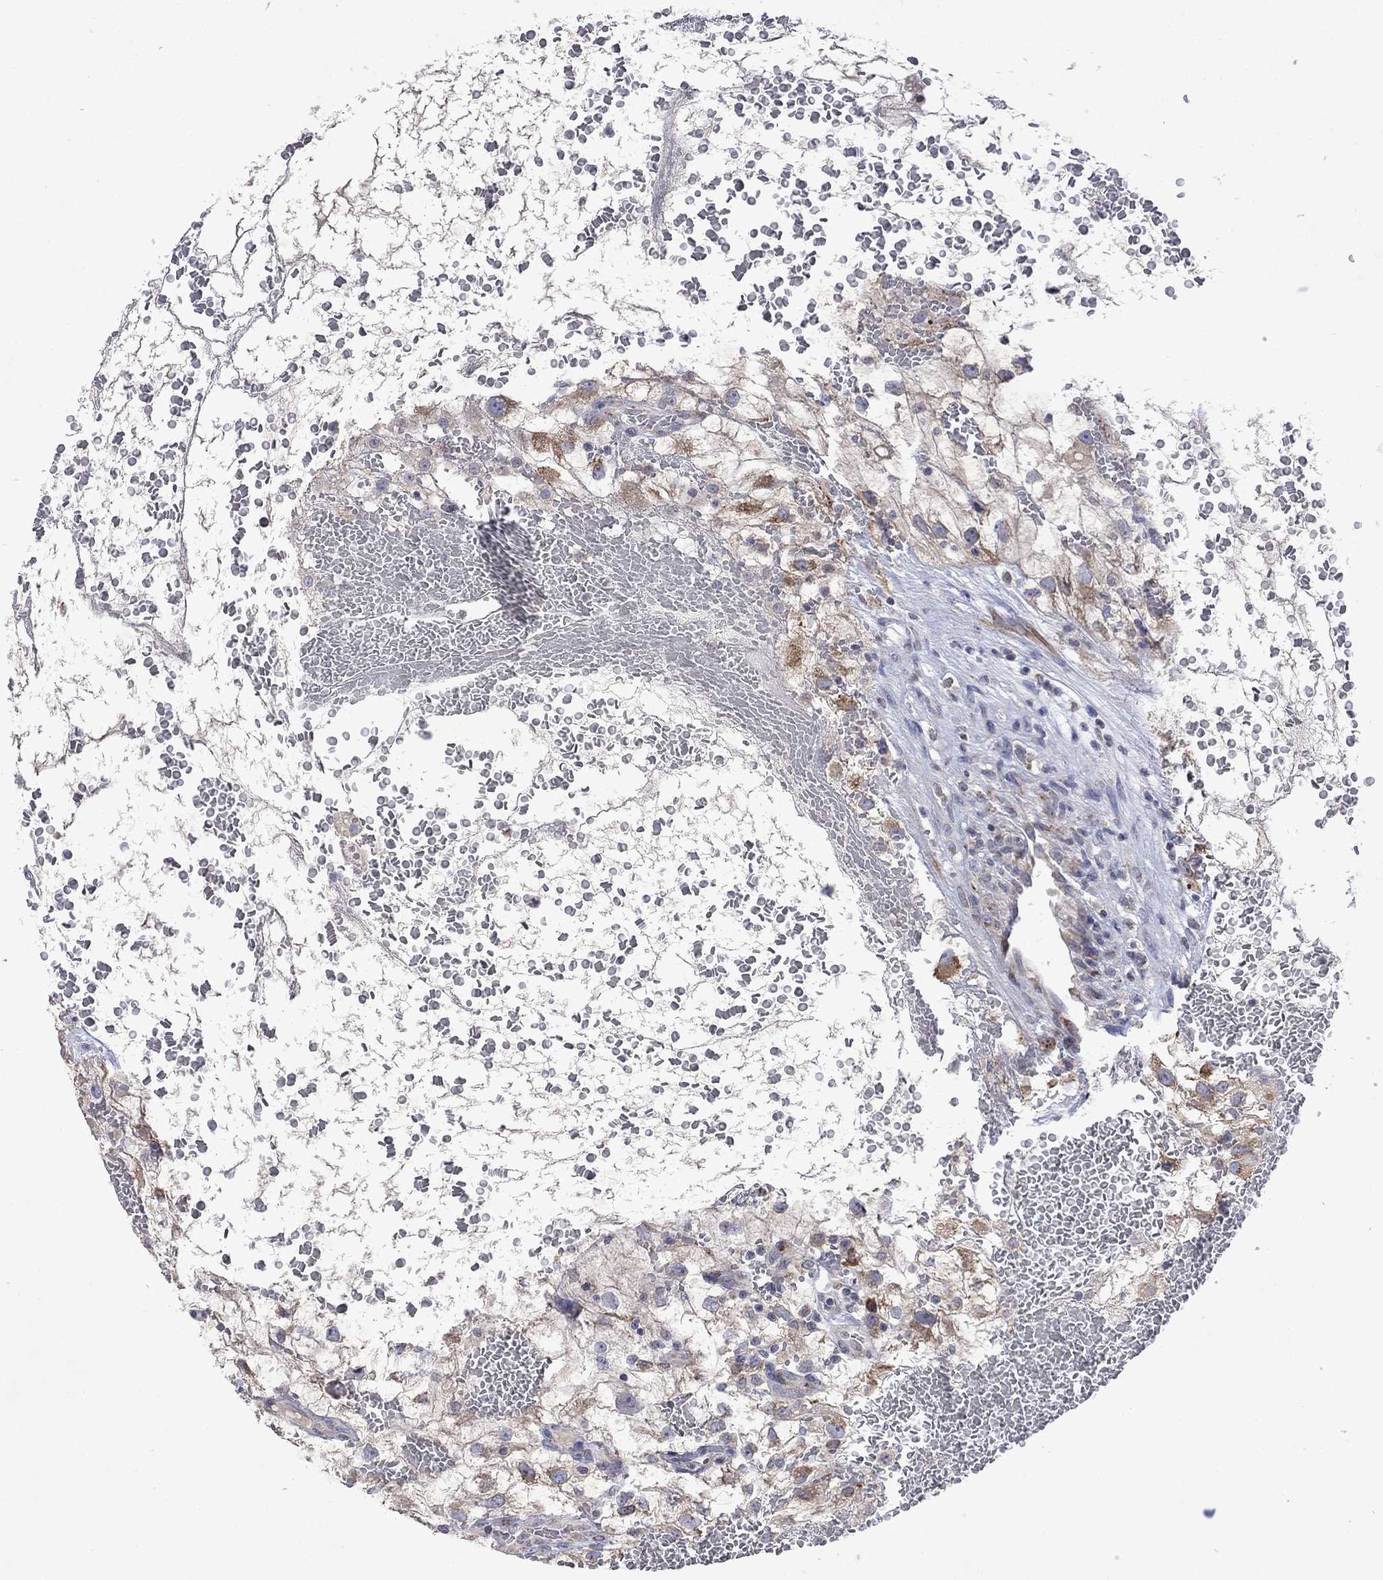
{"staining": {"intensity": "weak", "quantity": ">75%", "location": "cytoplasmic/membranous"}, "tissue": "renal cancer", "cell_type": "Tumor cells", "image_type": "cancer", "snomed": [{"axis": "morphology", "description": "Adenocarcinoma, NOS"}, {"axis": "topography", "description": "Kidney"}], "caption": "A histopathology image of human renal cancer stained for a protein exhibits weak cytoplasmic/membranous brown staining in tumor cells. The staining was performed using DAB, with brown indicating positive protein expression. Nuclei are stained blue with hematoxylin.", "gene": "TMEM97", "patient": {"sex": "male", "age": 59}}